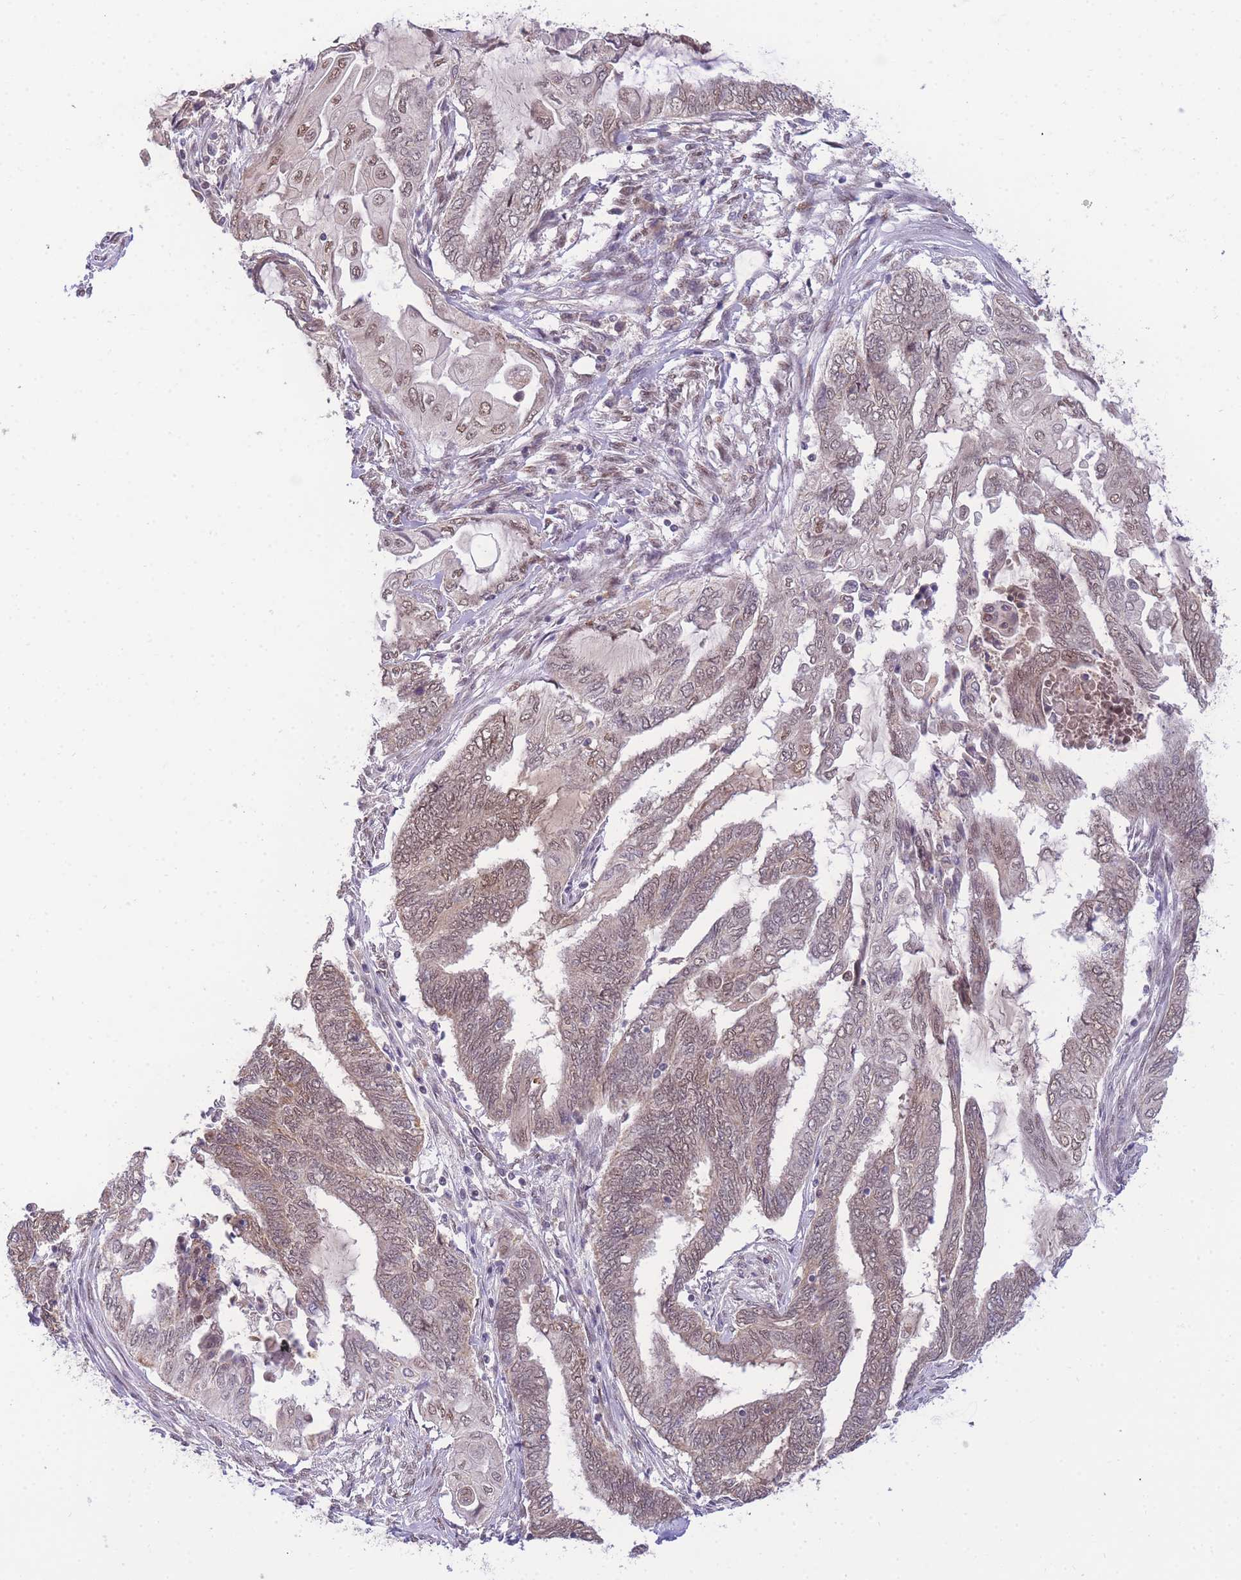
{"staining": {"intensity": "moderate", "quantity": ">75%", "location": "cytoplasmic/membranous,nuclear"}, "tissue": "endometrial cancer", "cell_type": "Tumor cells", "image_type": "cancer", "snomed": [{"axis": "morphology", "description": "Adenocarcinoma, NOS"}, {"axis": "topography", "description": "Uterus"}, {"axis": "topography", "description": "Endometrium"}], "caption": "Endometrial cancer (adenocarcinoma) tissue reveals moderate cytoplasmic/membranous and nuclear expression in approximately >75% of tumor cells", "gene": "PUS10", "patient": {"sex": "female", "age": 70}}